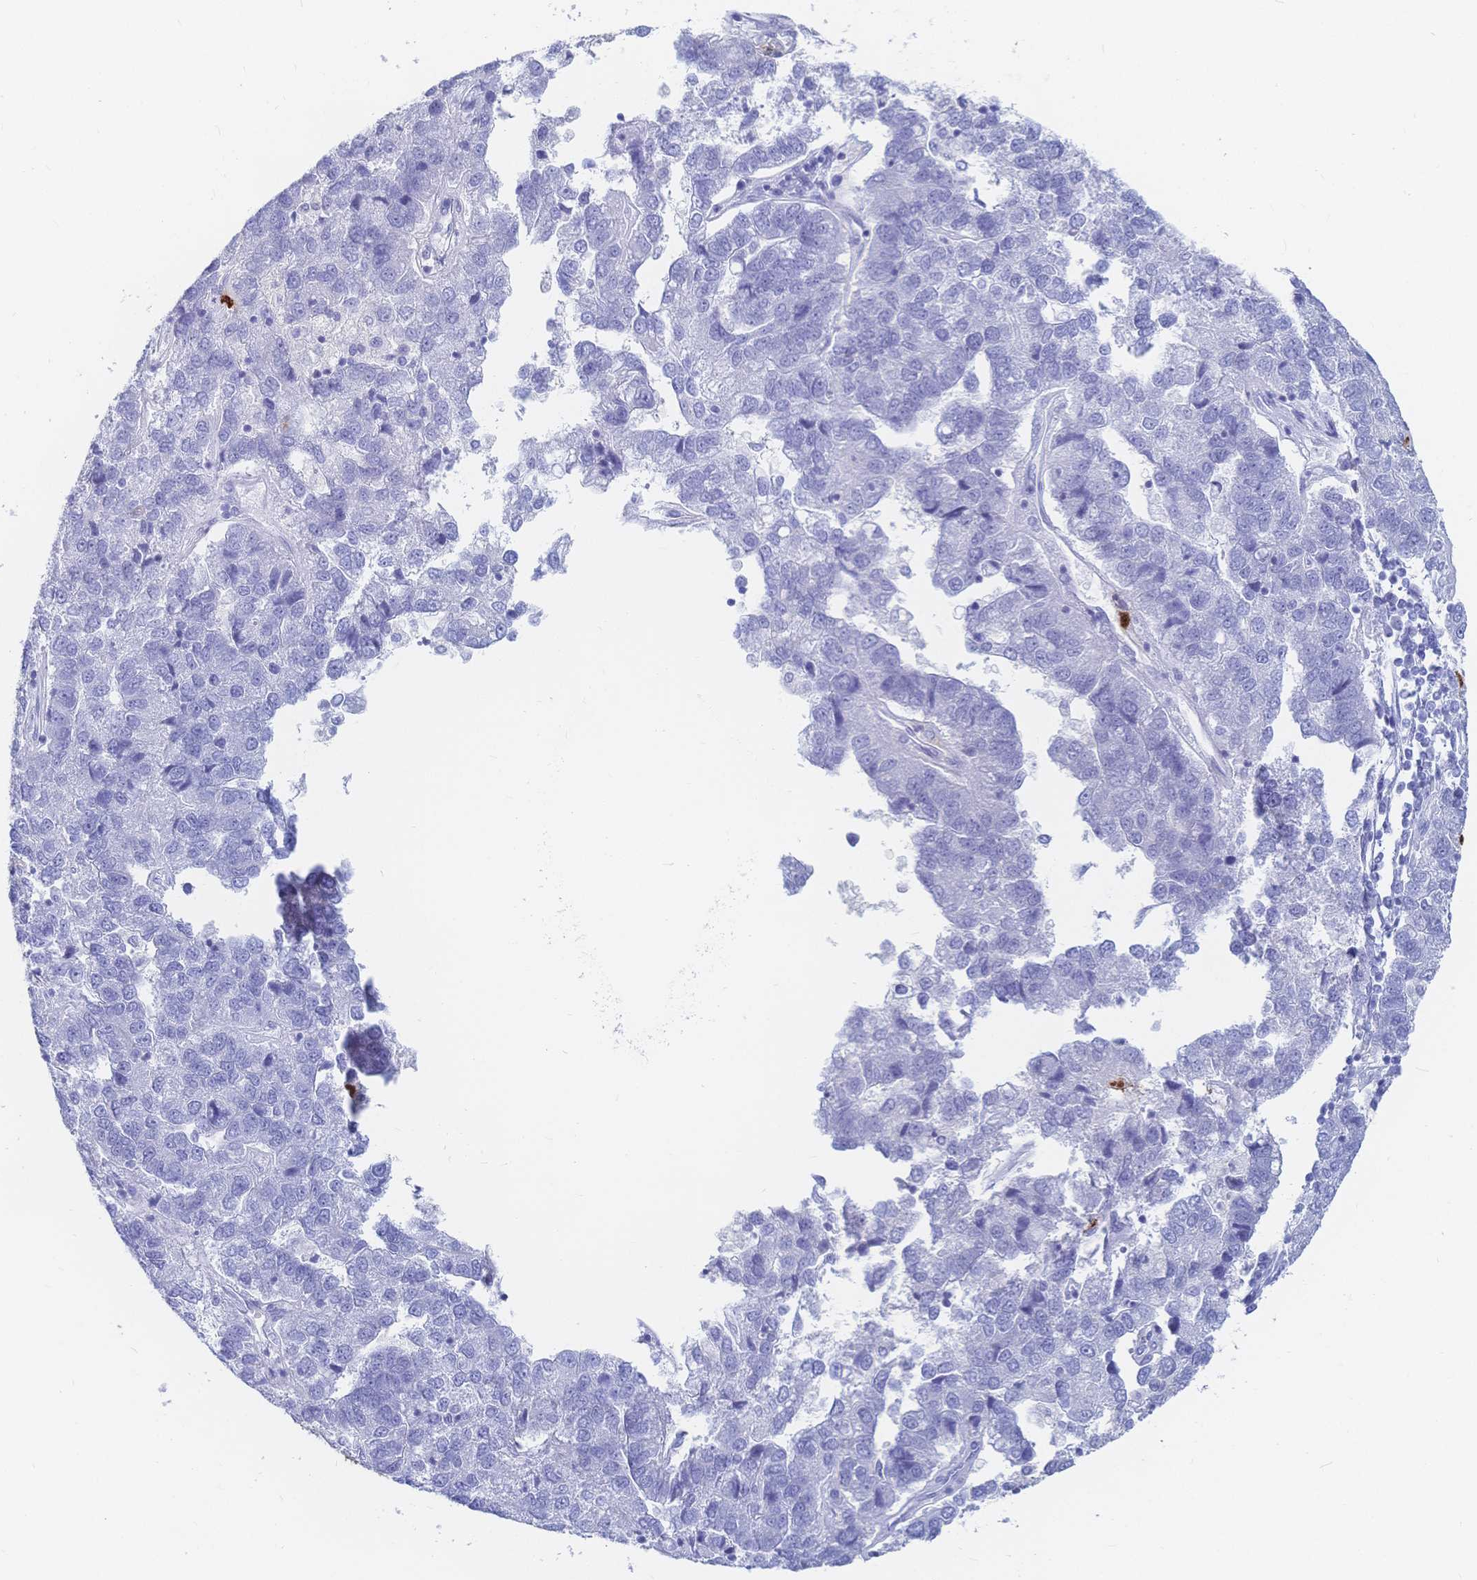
{"staining": {"intensity": "negative", "quantity": "none", "location": "none"}, "tissue": "pancreatic cancer", "cell_type": "Tumor cells", "image_type": "cancer", "snomed": [{"axis": "morphology", "description": "Adenocarcinoma, NOS"}, {"axis": "topography", "description": "Pancreas"}], "caption": "Tumor cells show no significant protein expression in pancreatic cancer. (DAB (3,3'-diaminobenzidine) IHC with hematoxylin counter stain).", "gene": "IL2RB", "patient": {"sex": "female", "age": 61}}